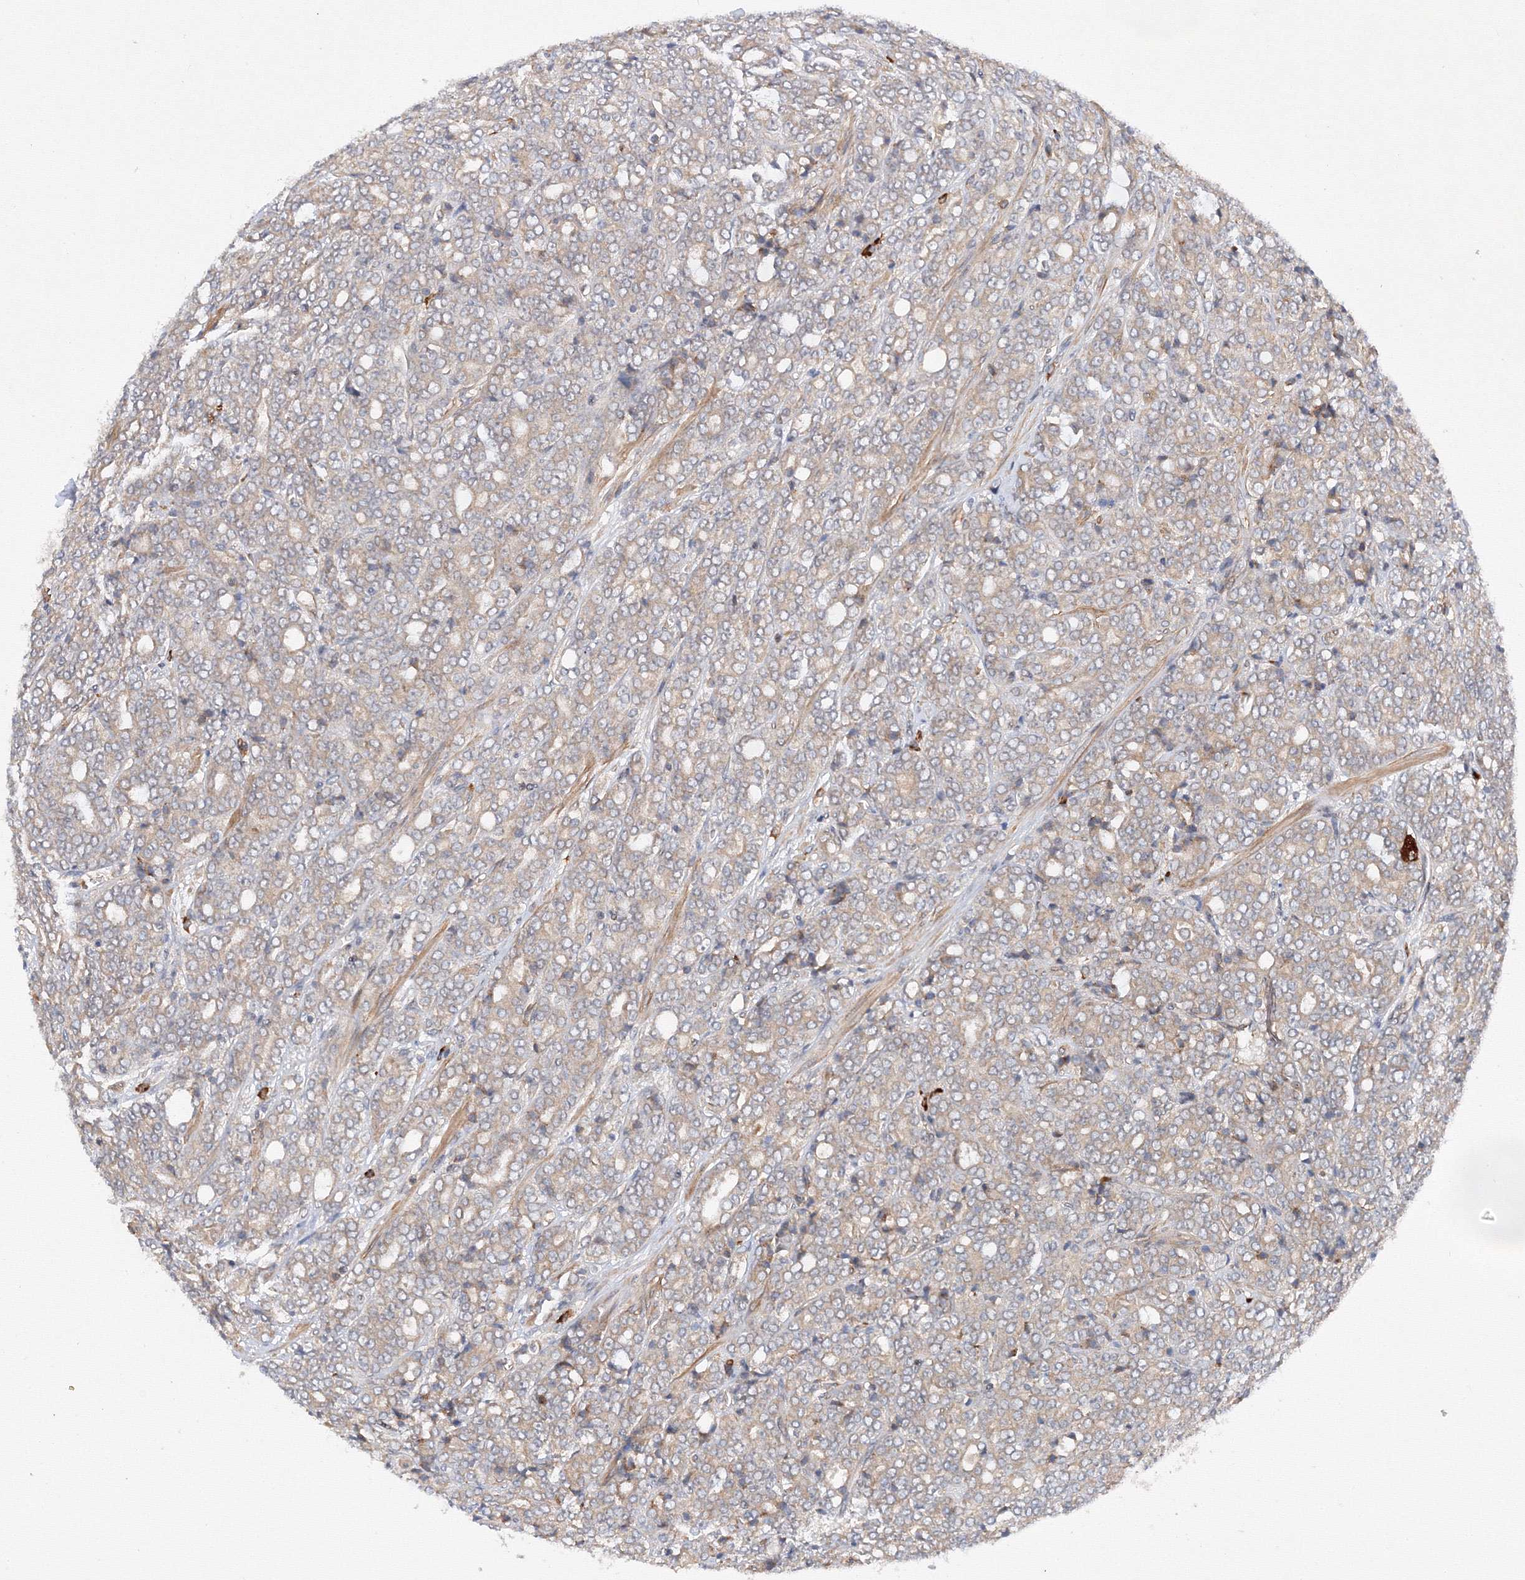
{"staining": {"intensity": "negative", "quantity": "none", "location": "none"}, "tissue": "prostate cancer", "cell_type": "Tumor cells", "image_type": "cancer", "snomed": [{"axis": "morphology", "description": "Adenocarcinoma, High grade"}, {"axis": "topography", "description": "Prostate"}], "caption": "High power microscopy histopathology image of an immunohistochemistry image of prostate cancer (high-grade adenocarcinoma), revealing no significant positivity in tumor cells.", "gene": "DCTD", "patient": {"sex": "male", "age": 62}}